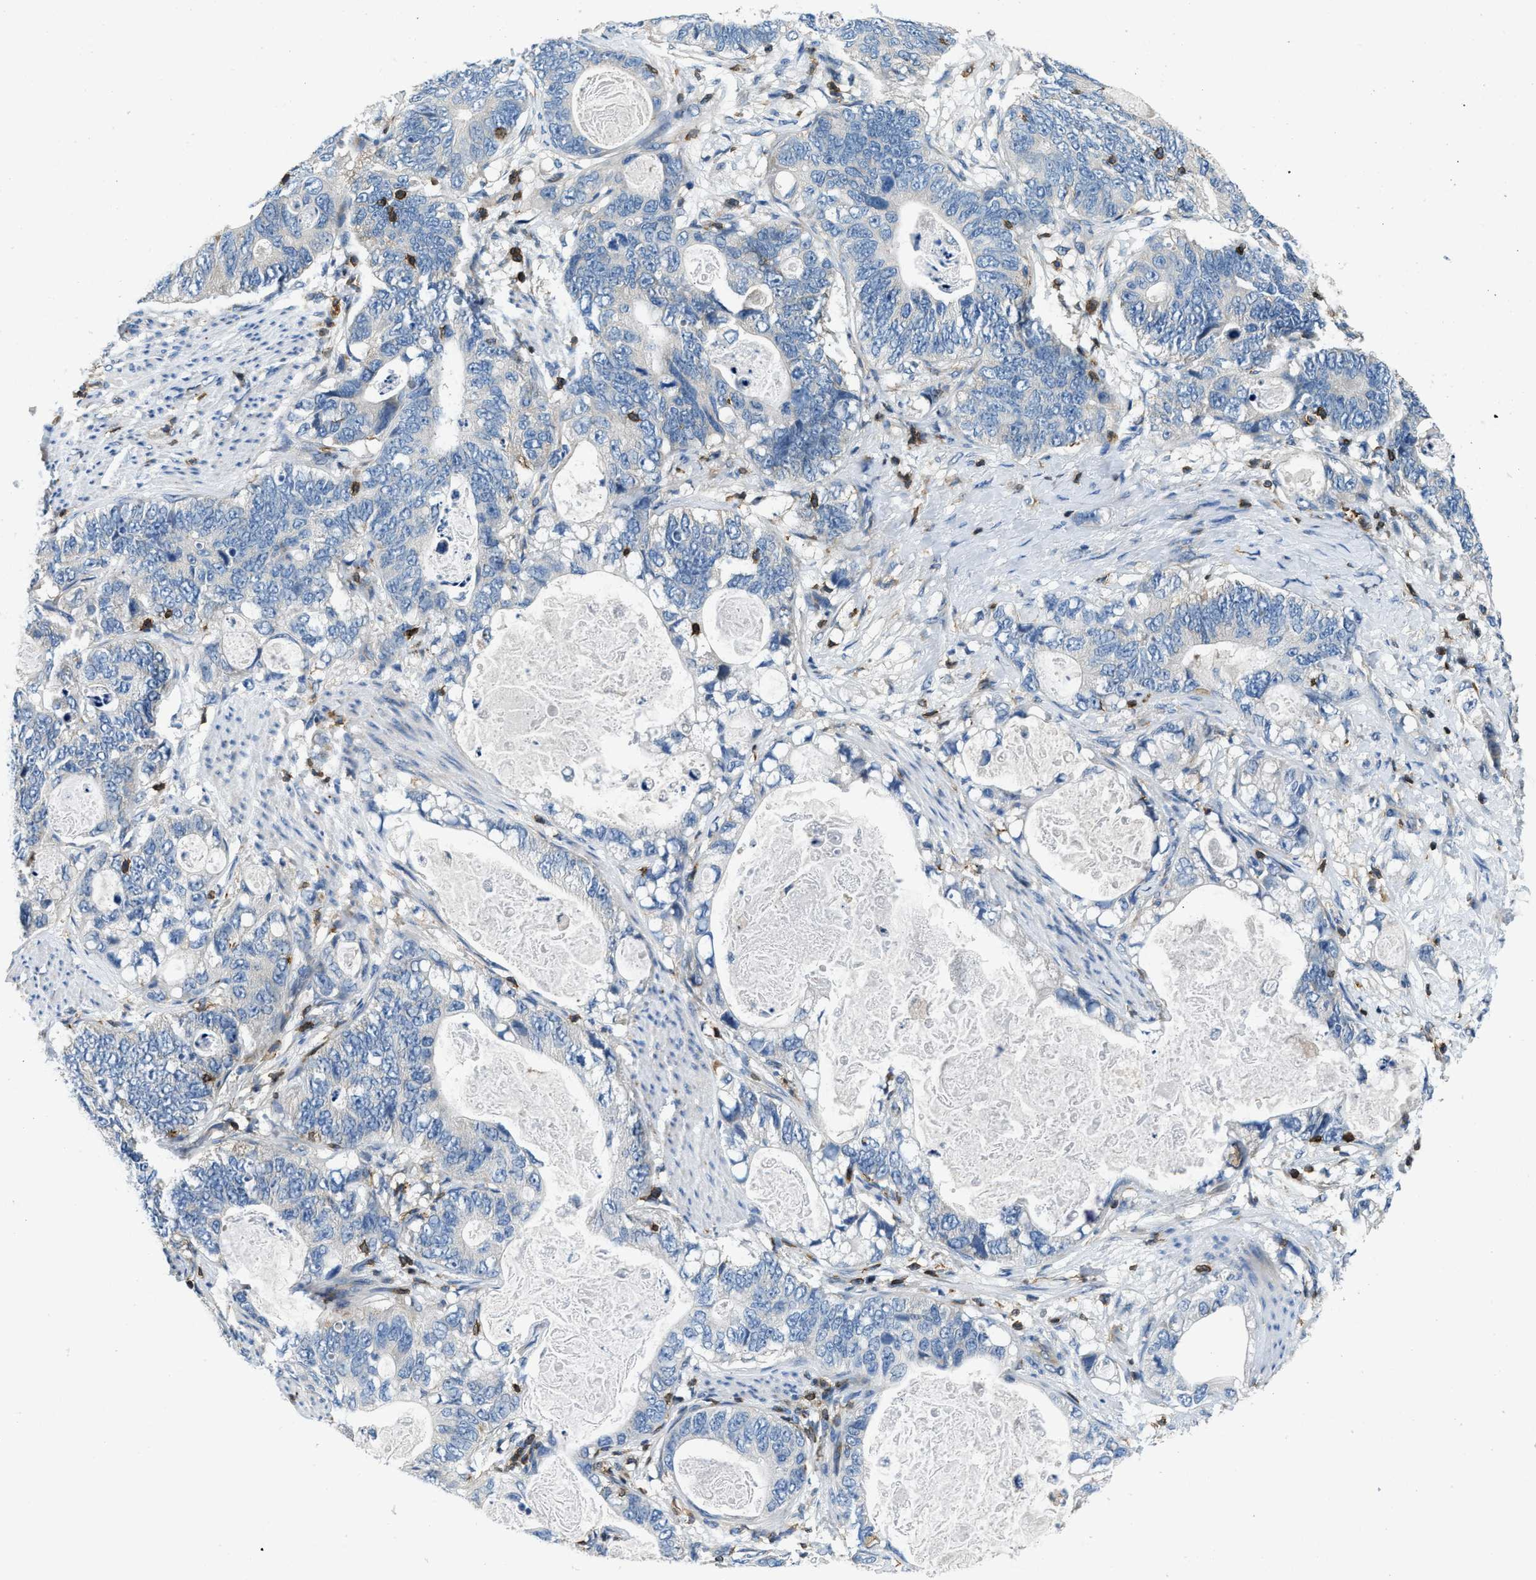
{"staining": {"intensity": "negative", "quantity": "none", "location": "none"}, "tissue": "stomach cancer", "cell_type": "Tumor cells", "image_type": "cancer", "snomed": [{"axis": "morphology", "description": "Normal tissue, NOS"}, {"axis": "morphology", "description": "Adenocarcinoma, NOS"}, {"axis": "topography", "description": "Stomach"}], "caption": "The immunohistochemistry histopathology image has no significant staining in tumor cells of adenocarcinoma (stomach) tissue. (DAB (3,3'-diaminobenzidine) immunohistochemistry visualized using brightfield microscopy, high magnification).", "gene": "MYO1G", "patient": {"sex": "female", "age": 89}}